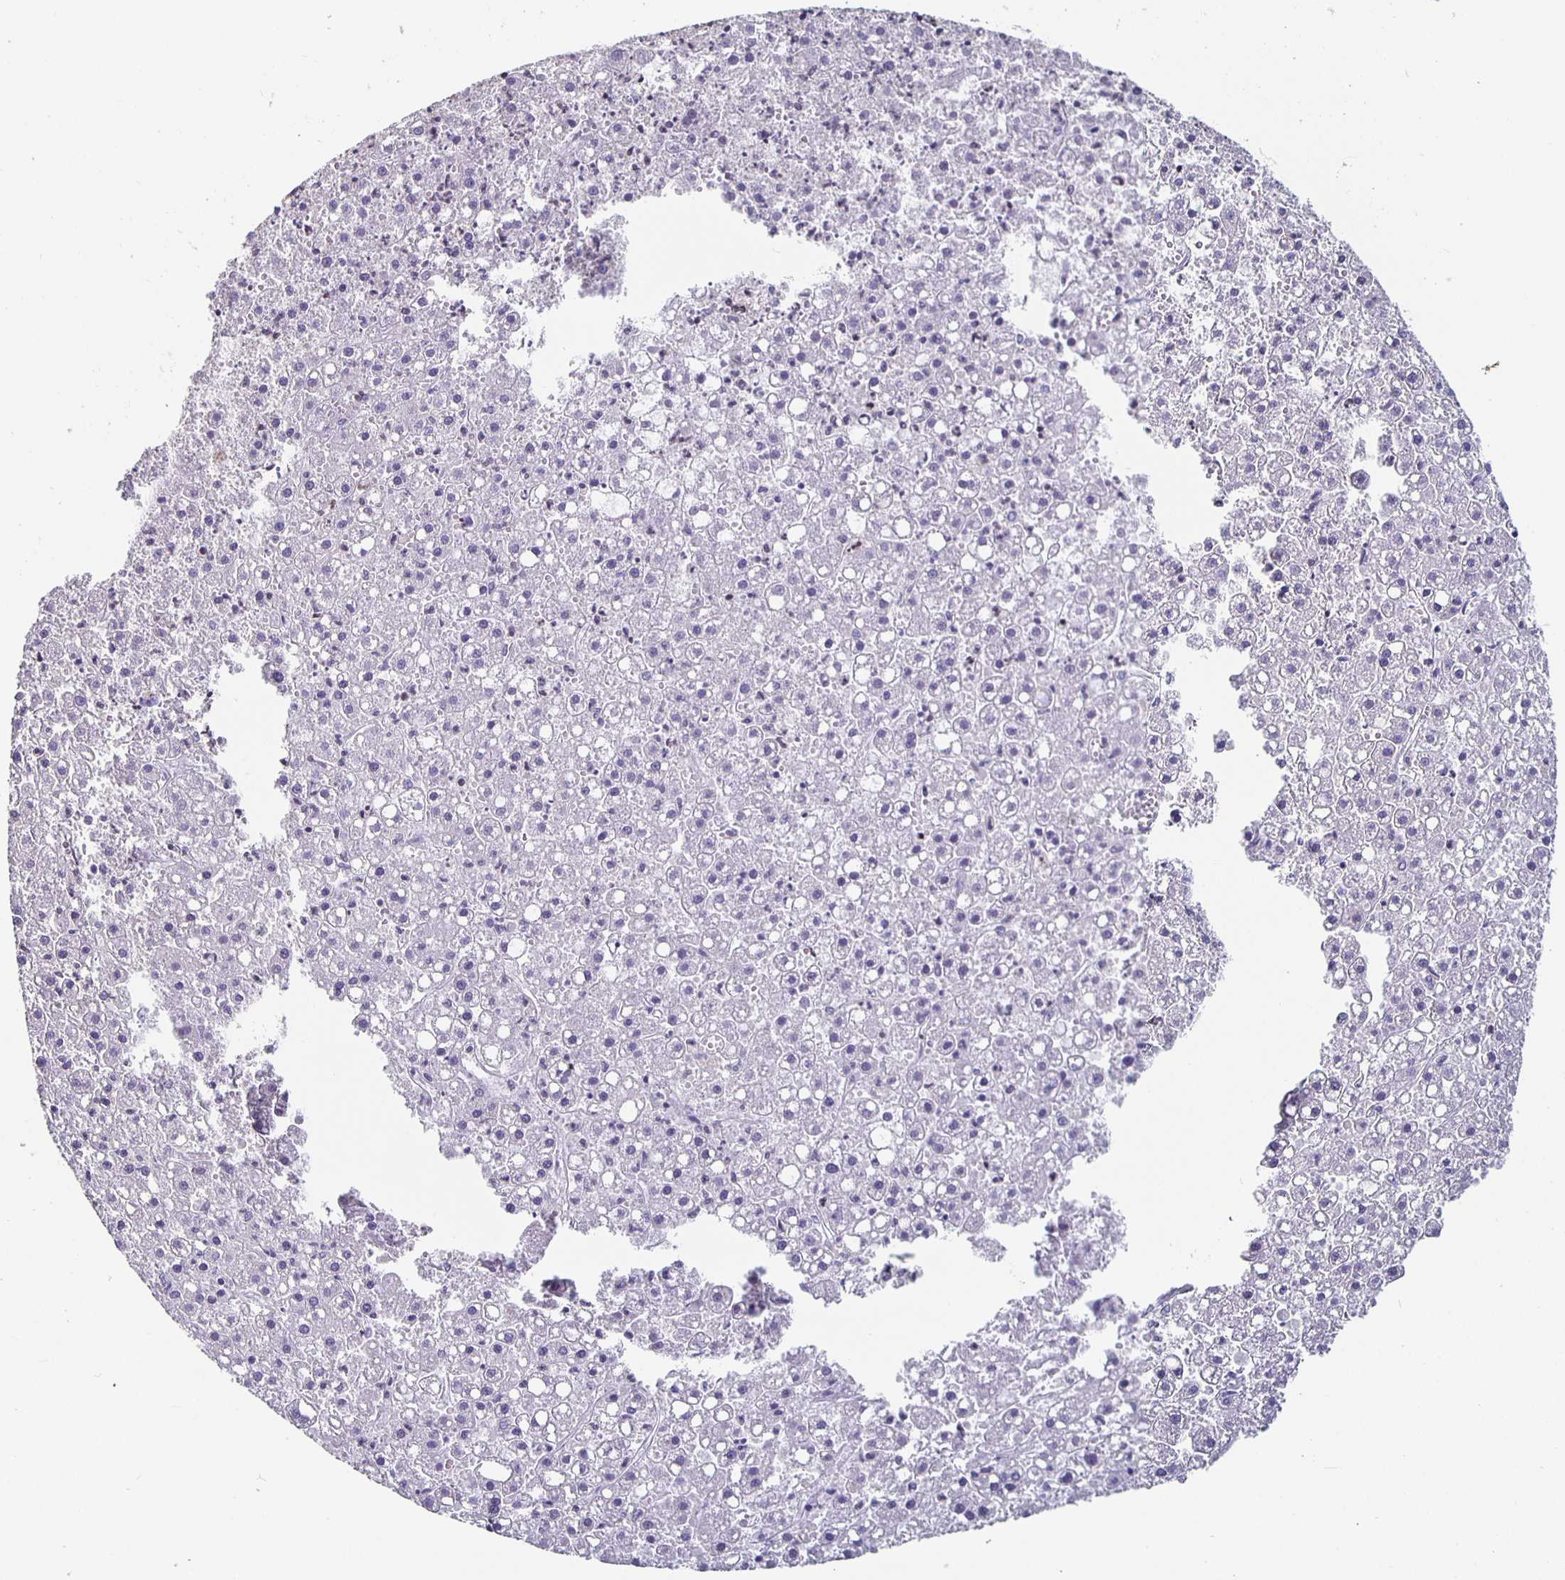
{"staining": {"intensity": "negative", "quantity": "none", "location": "none"}, "tissue": "liver cancer", "cell_type": "Tumor cells", "image_type": "cancer", "snomed": [{"axis": "morphology", "description": "Carcinoma, Hepatocellular, NOS"}, {"axis": "topography", "description": "Liver"}], "caption": "DAB immunohistochemical staining of human liver cancer exhibits no significant staining in tumor cells. (IHC, brightfield microscopy, high magnification).", "gene": "GPX4", "patient": {"sex": "male", "age": 67}}